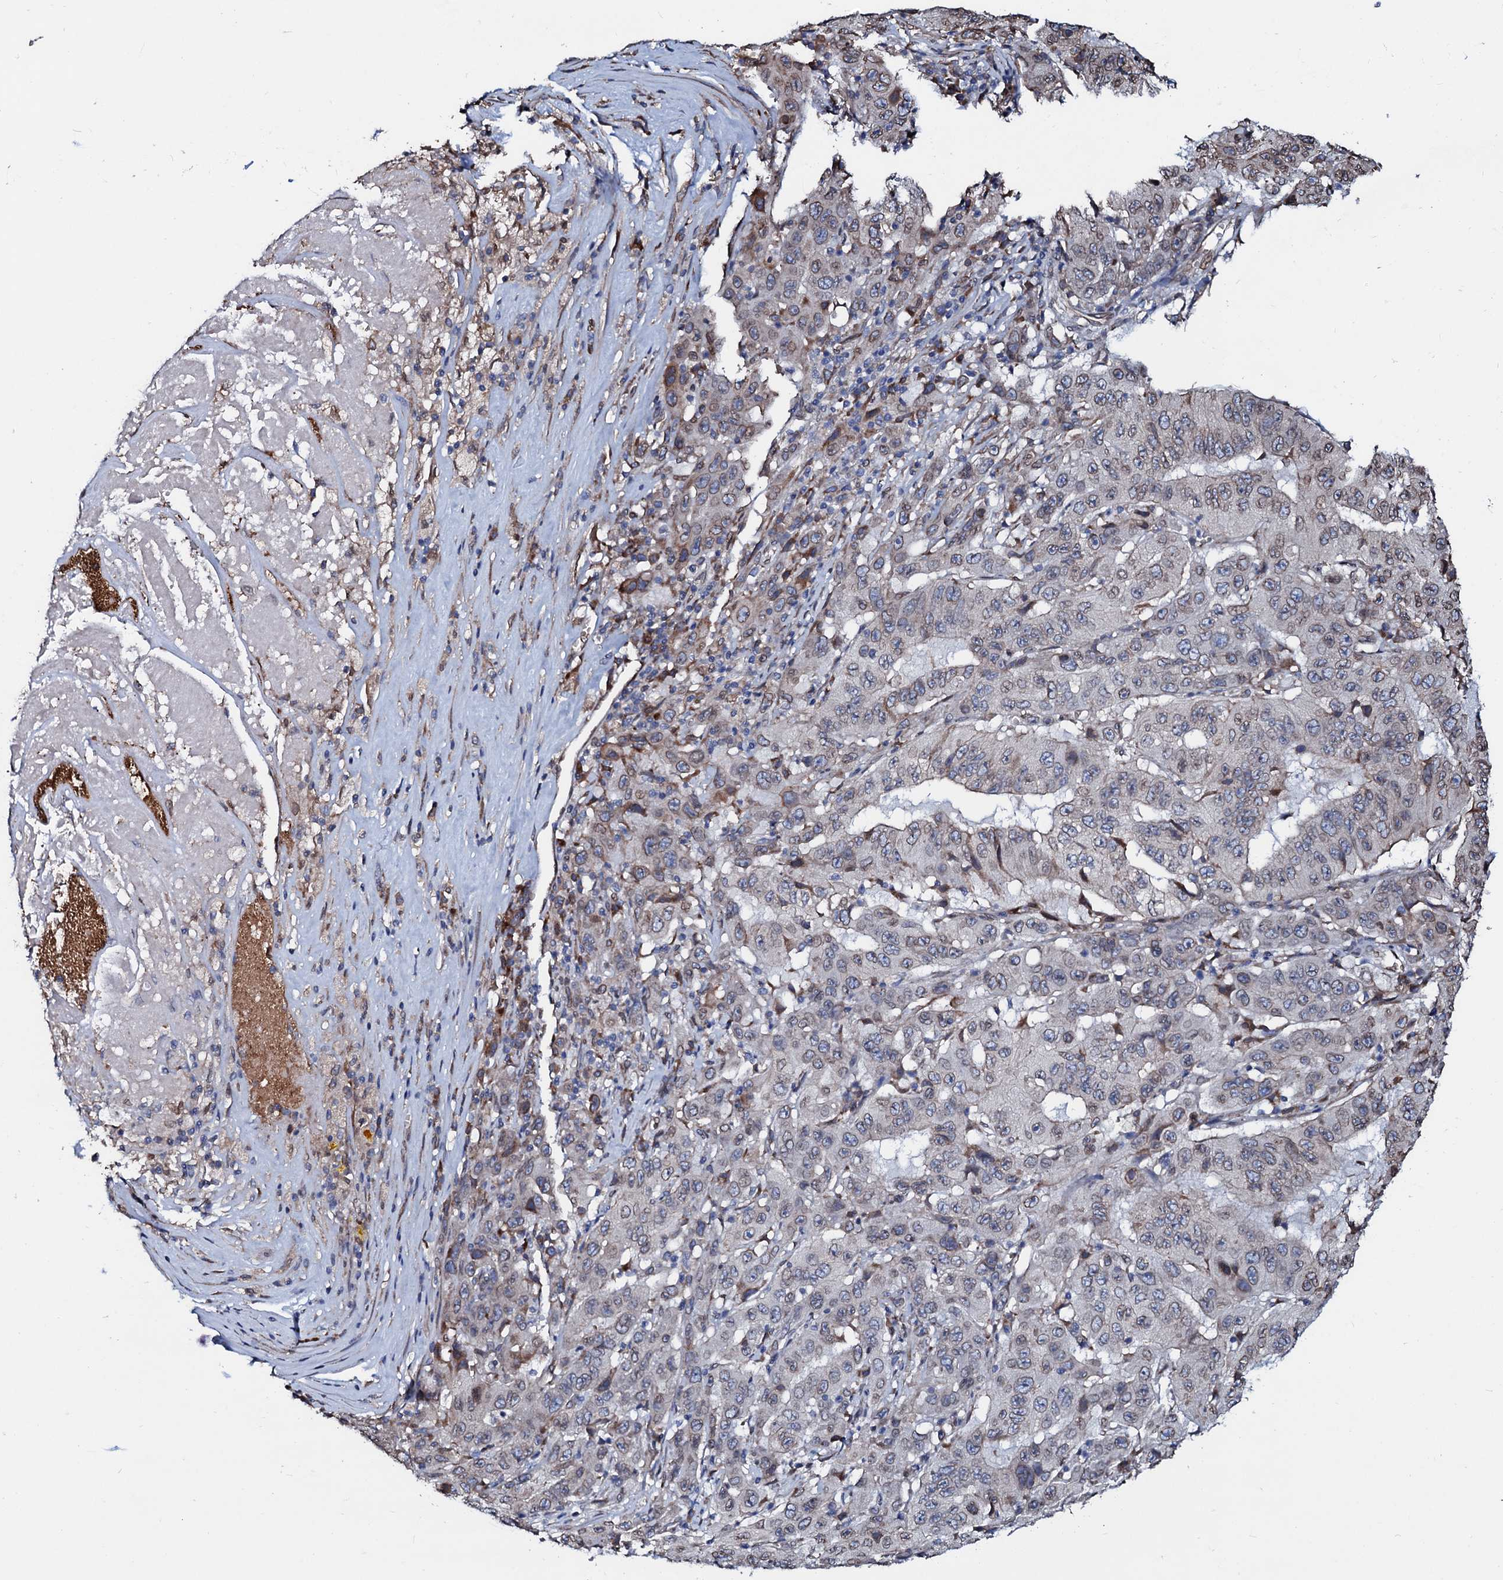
{"staining": {"intensity": "weak", "quantity": ">75%", "location": "cytoplasmic/membranous,nuclear"}, "tissue": "pancreatic cancer", "cell_type": "Tumor cells", "image_type": "cancer", "snomed": [{"axis": "morphology", "description": "Adenocarcinoma, NOS"}, {"axis": "topography", "description": "Pancreas"}], "caption": "This micrograph reveals IHC staining of adenocarcinoma (pancreatic), with low weak cytoplasmic/membranous and nuclear positivity in approximately >75% of tumor cells.", "gene": "NRP2", "patient": {"sex": "male", "age": 63}}